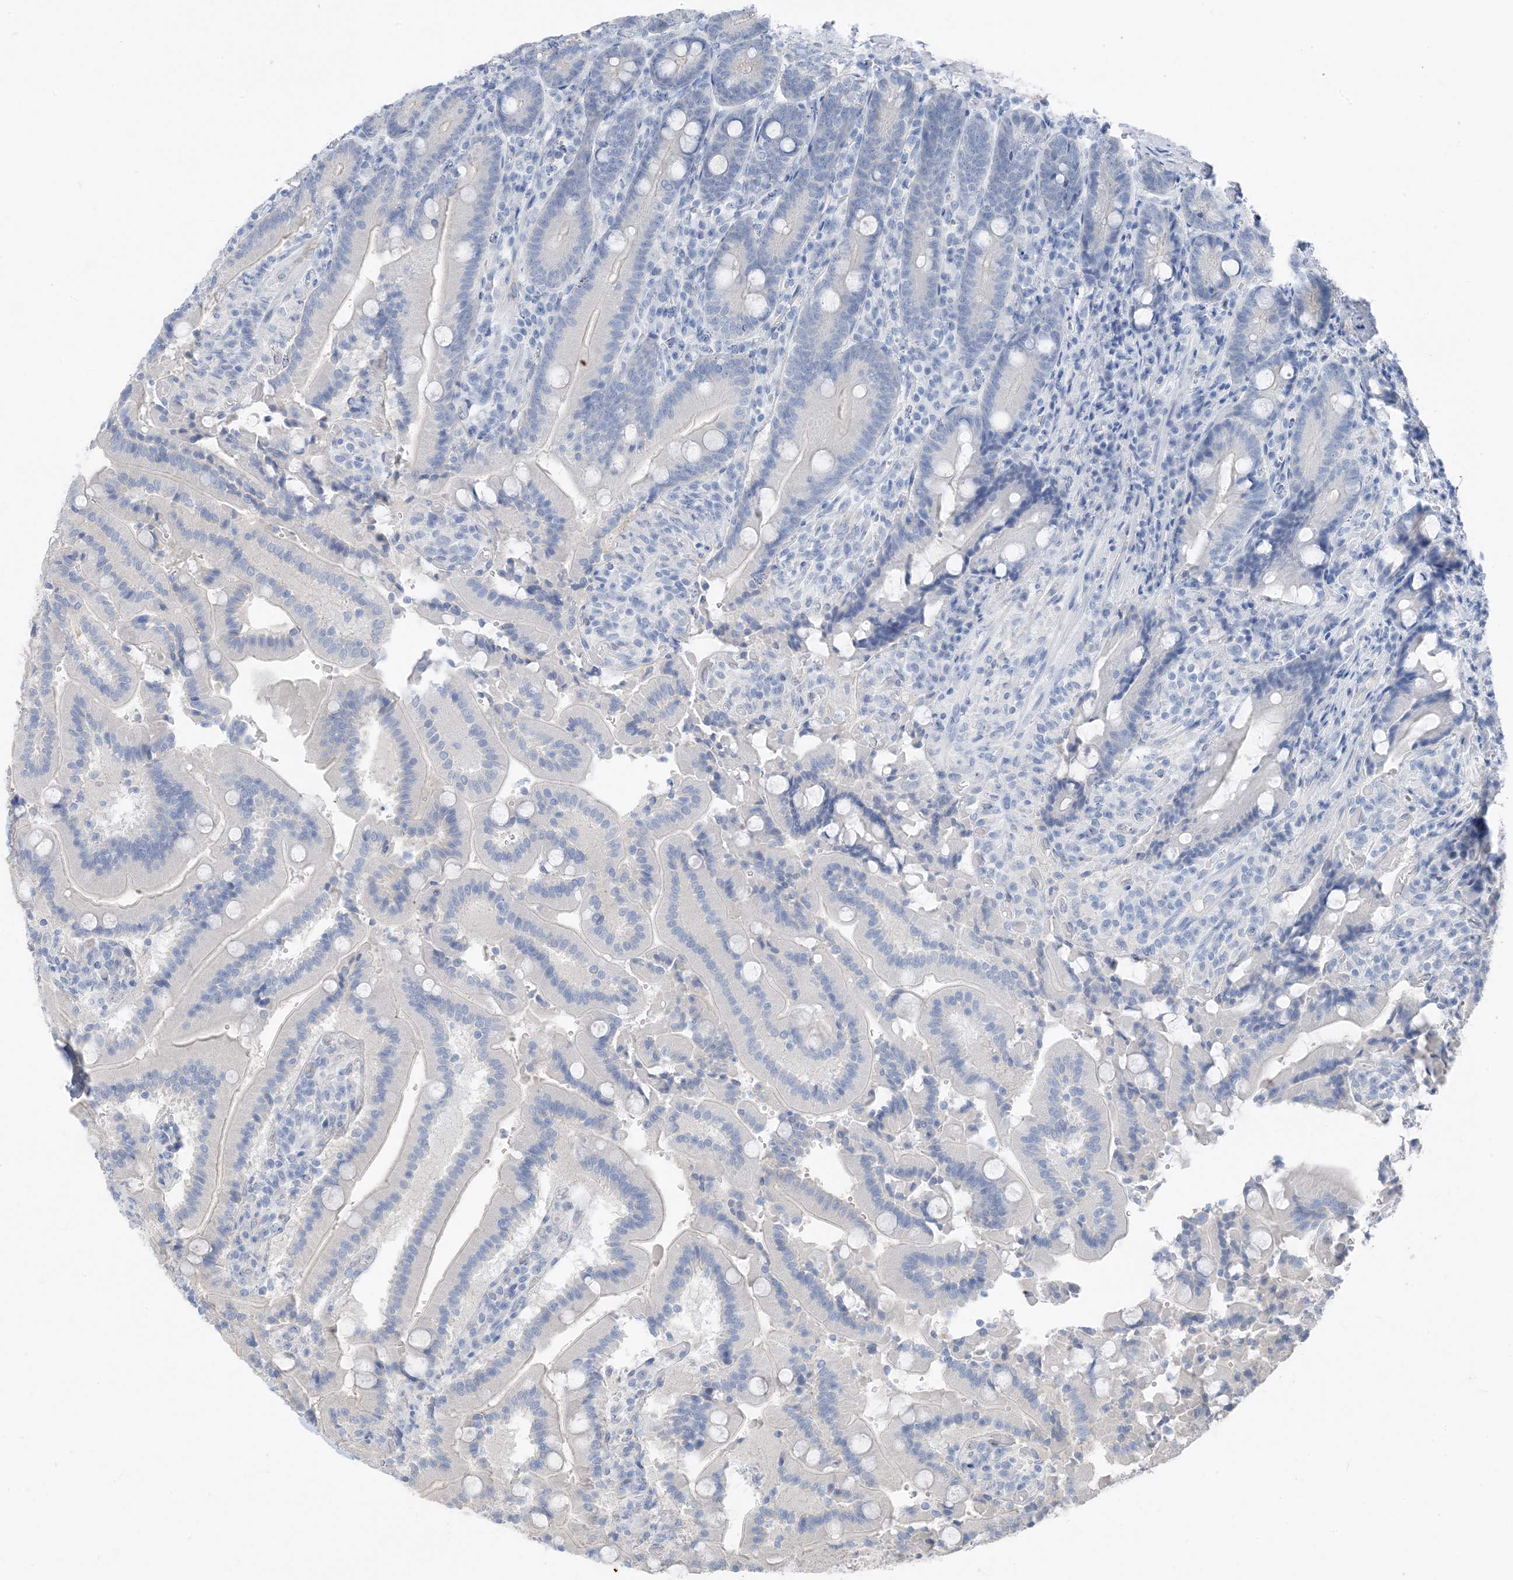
{"staining": {"intensity": "negative", "quantity": "none", "location": "none"}, "tissue": "duodenum", "cell_type": "Glandular cells", "image_type": "normal", "snomed": [{"axis": "morphology", "description": "Normal tissue, NOS"}, {"axis": "topography", "description": "Duodenum"}], "caption": "IHC of unremarkable duodenum demonstrates no positivity in glandular cells.", "gene": "NCOA7", "patient": {"sex": "female", "age": 62}}